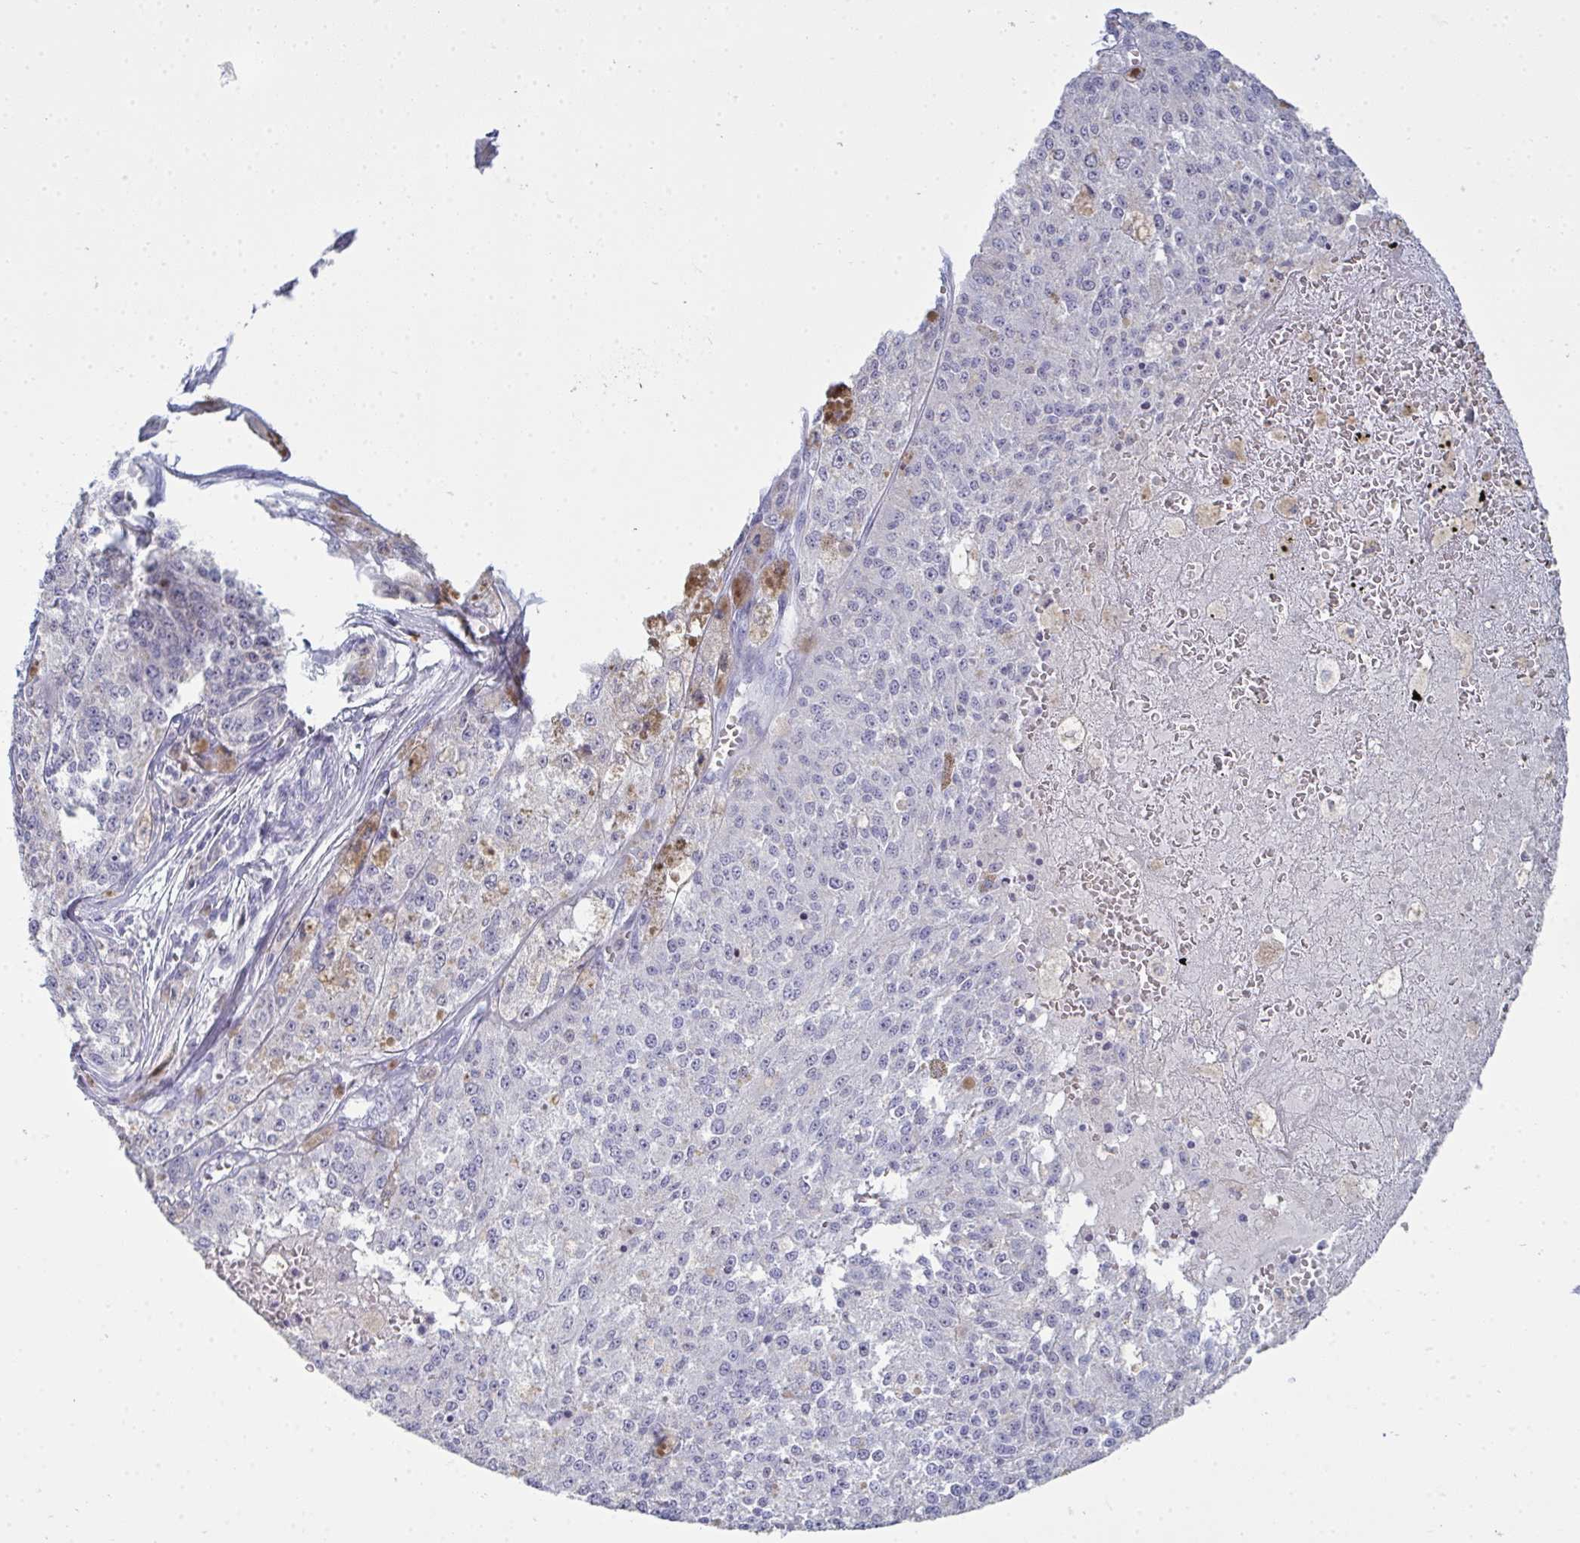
{"staining": {"intensity": "negative", "quantity": "none", "location": "none"}, "tissue": "melanoma", "cell_type": "Tumor cells", "image_type": "cancer", "snomed": [{"axis": "morphology", "description": "Malignant melanoma, Metastatic site"}, {"axis": "topography", "description": "Lymph node"}], "caption": "Tumor cells show no significant positivity in melanoma. The staining was performed using DAB (3,3'-diaminobenzidine) to visualize the protein expression in brown, while the nuclei were stained in blue with hematoxylin (Magnification: 20x).", "gene": "SERPINB10", "patient": {"sex": "female", "age": 64}}